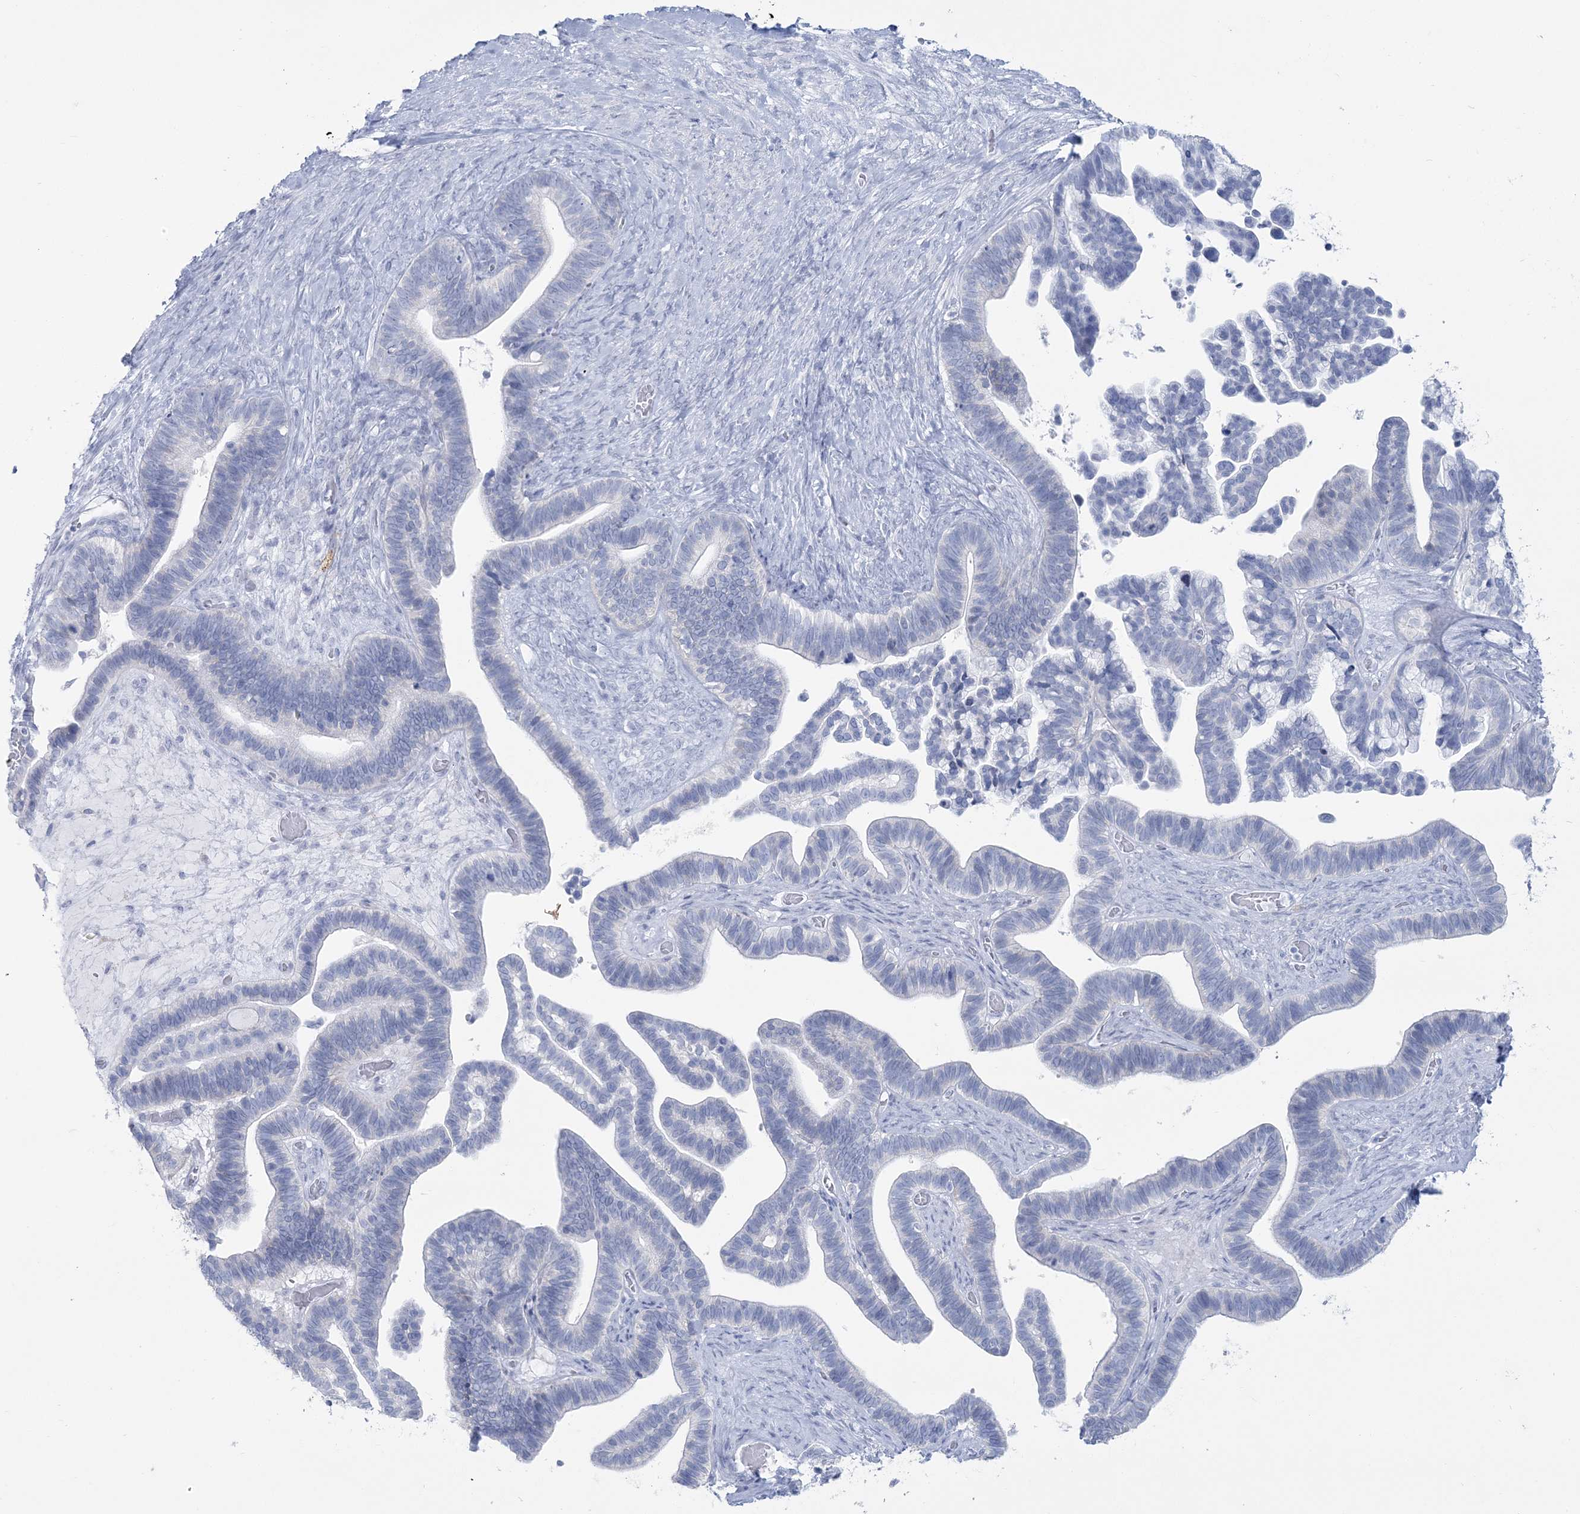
{"staining": {"intensity": "negative", "quantity": "none", "location": "none"}, "tissue": "ovarian cancer", "cell_type": "Tumor cells", "image_type": "cancer", "snomed": [{"axis": "morphology", "description": "Cystadenocarcinoma, serous, NOS"}, {"axis": "topography", "description": "Ovary"}], "caption": "IHC of ovarian cancer (serous cystadenocarcinoma) shows no positivity in tumor cells.", "gene": "ZNF843", "patient": {"sex": "female", "age": 56}}